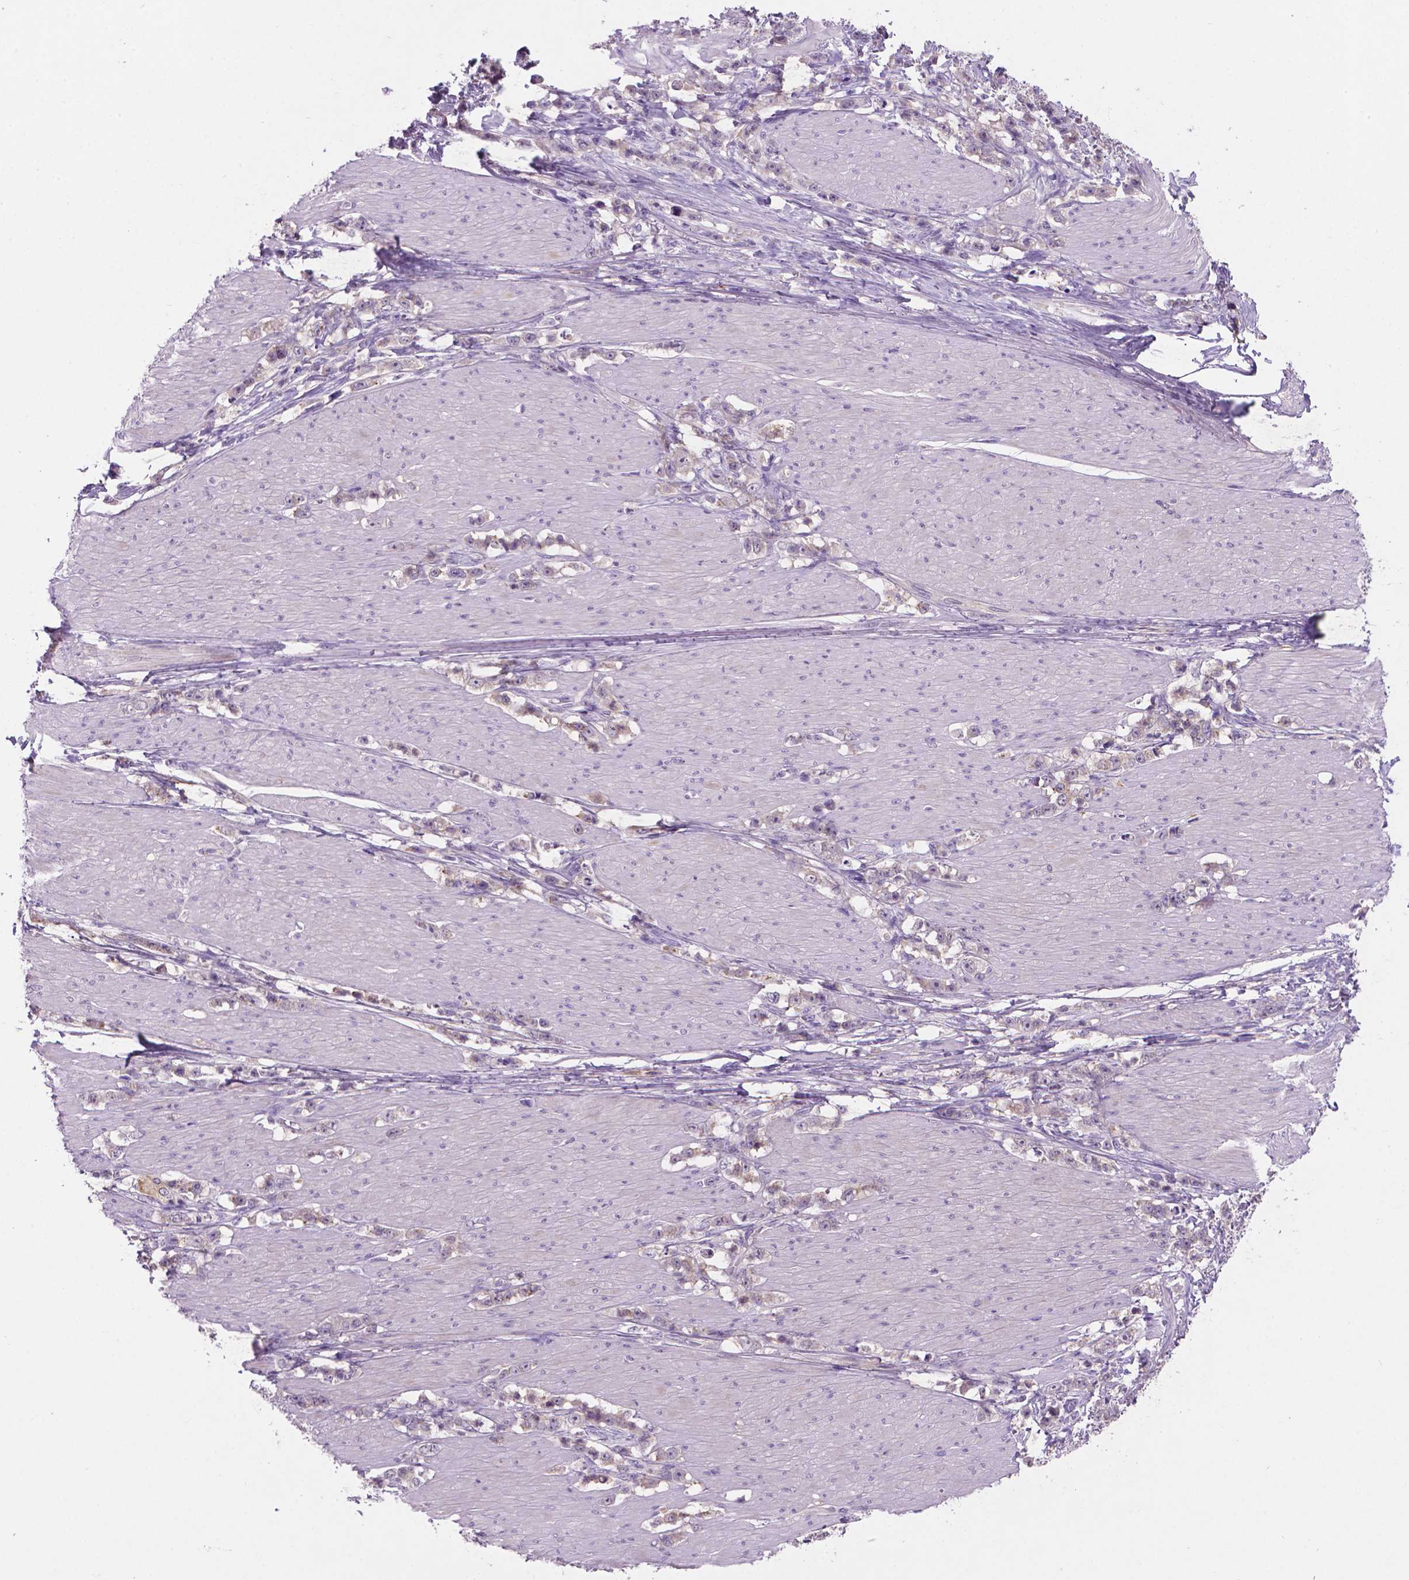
{"staining": {"intensity": "negative", "quantity": "none", "location": "none"}, "tissue": "stomach cancer", "cell_type": "Tumor cells", "image_type": "cancer", "snomed": [{"axis": "morphology", "description": "Adenocarcinoma, NOS"}, {"axis": "topography", "description": "Stomach, lower"}], "caption": "Photomicrograph shows no significant protein expression in tumor cells of adenocarcinoma (stomach).", "gene": "ARL5C", "patient": {"sex": "male", "age": 88}}